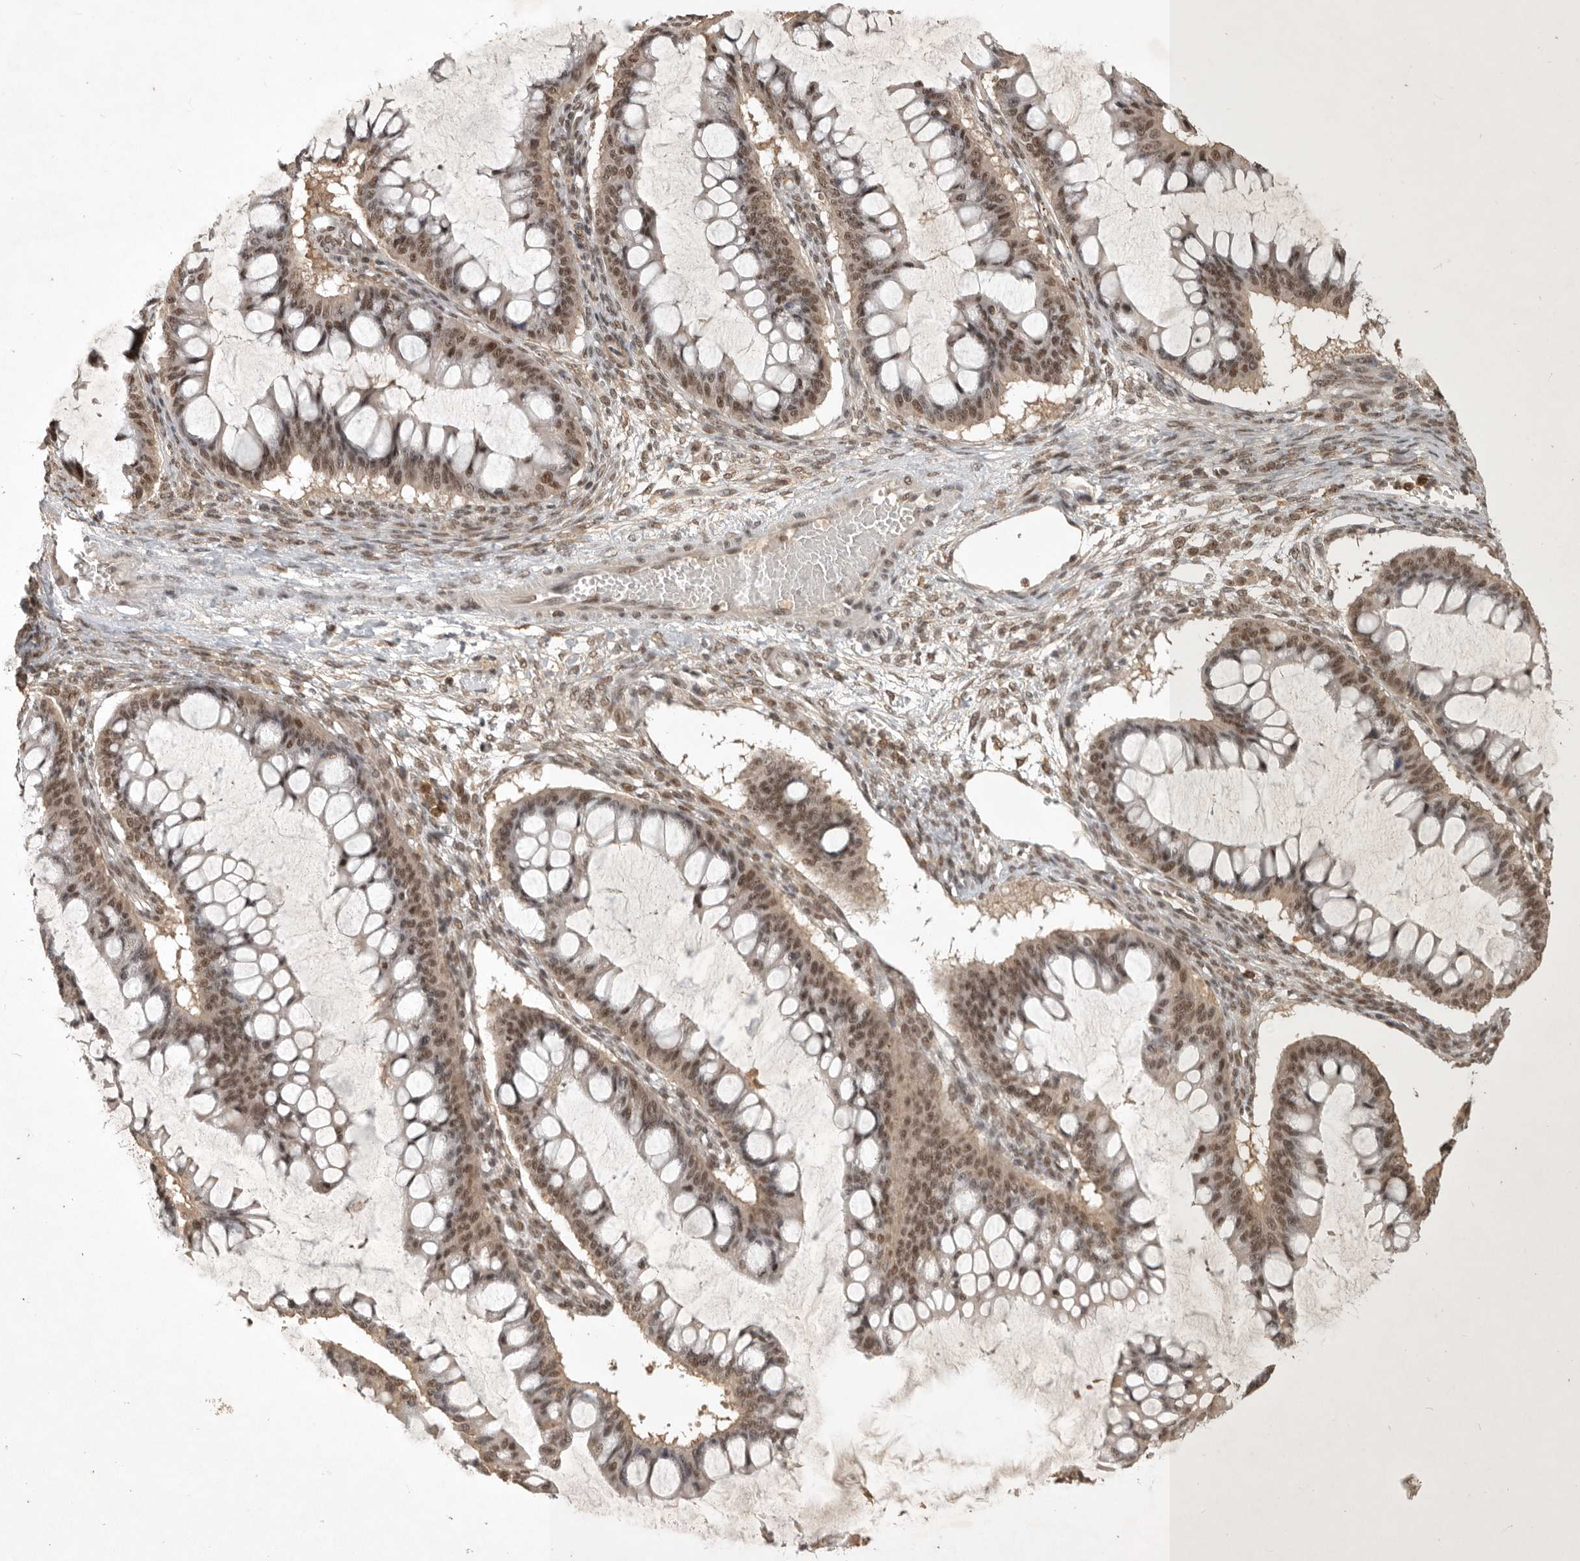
{"staining": {"intensity": "moderate", "quantity": ">75%", "location": "nuclear"}, "tissue": "ovarian cancer", "cell_type": "Tumor cells", "image_type": "cancer", "snomed": [{"axis": "morphology", "description": "Cystadenocarcinoma, mucinous, NOS"}, {"axis": "topography", "description": "Ovary"}], "caption": "The histopathology image demonstrates immunohistochemical staining of ovarian cancer (mucinous cystadenocarcinoma). There is moderate nuclear positivity is identified in approximately >75% of tumor cells.", "gene": "CBLL1", "patient": {"sex": "female", "age": 73}}